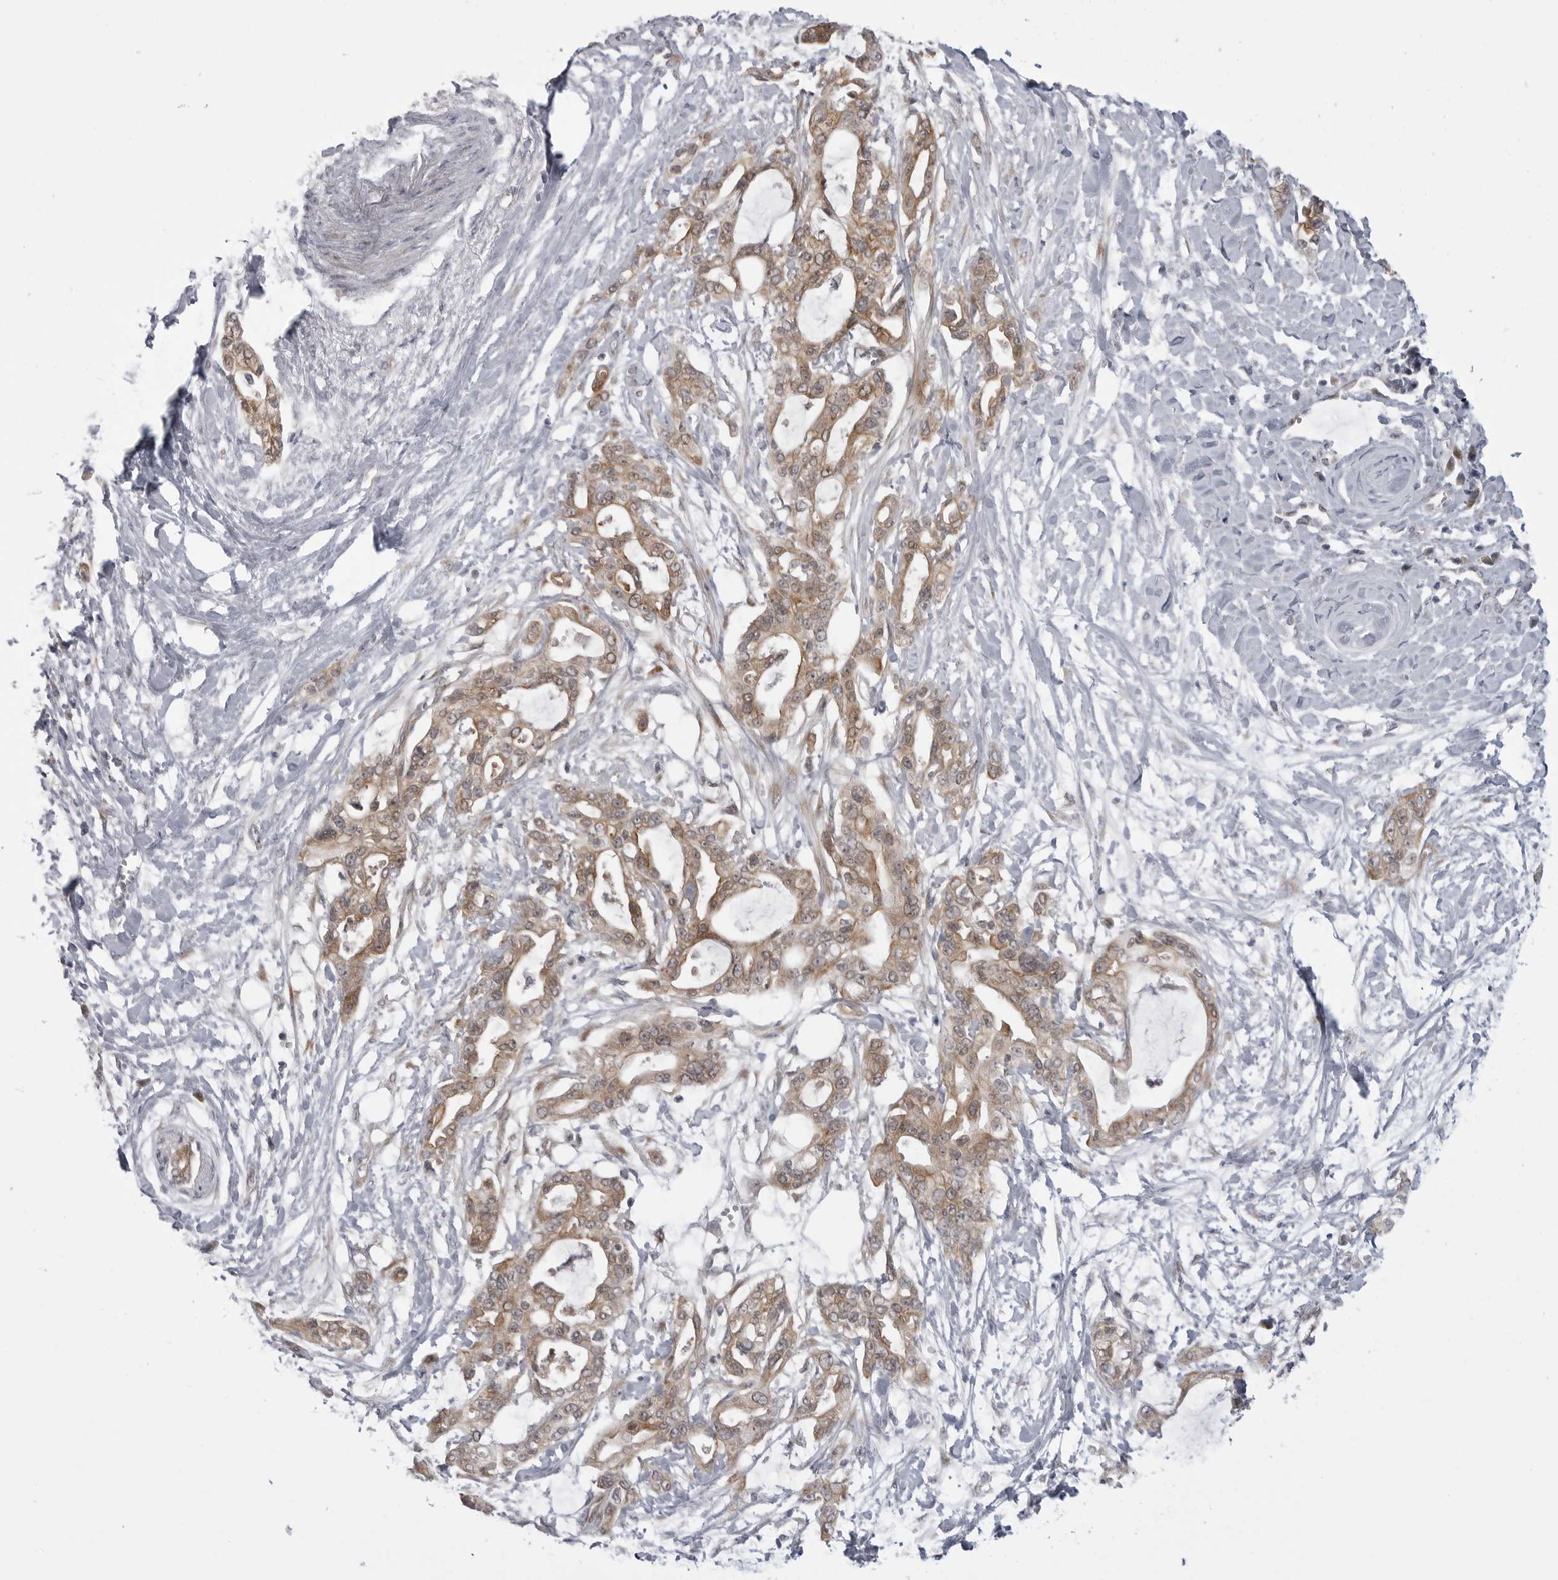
{"staining": {"intensity": "moderate", "quantity": ">75%", "location": "cytoplasmic/membranous"}, "tissue": "pancreatic cancer", "cell_type": "Tumor cells", "image_type": "cancer", "snomed": [{"axis": "morphology", "description": "Adenocarcinoma, NOS"}, {"axis": "topography", "description": "Pancreas"}], "caption": "Brown immunohistochemical staining in human pancreatic cancer exhibits moderate cytoplasmic/membranous expression in about >75% of tumor cells.", "gene": "LRRC45", "patient": {"sex": "male", "age": 68}}